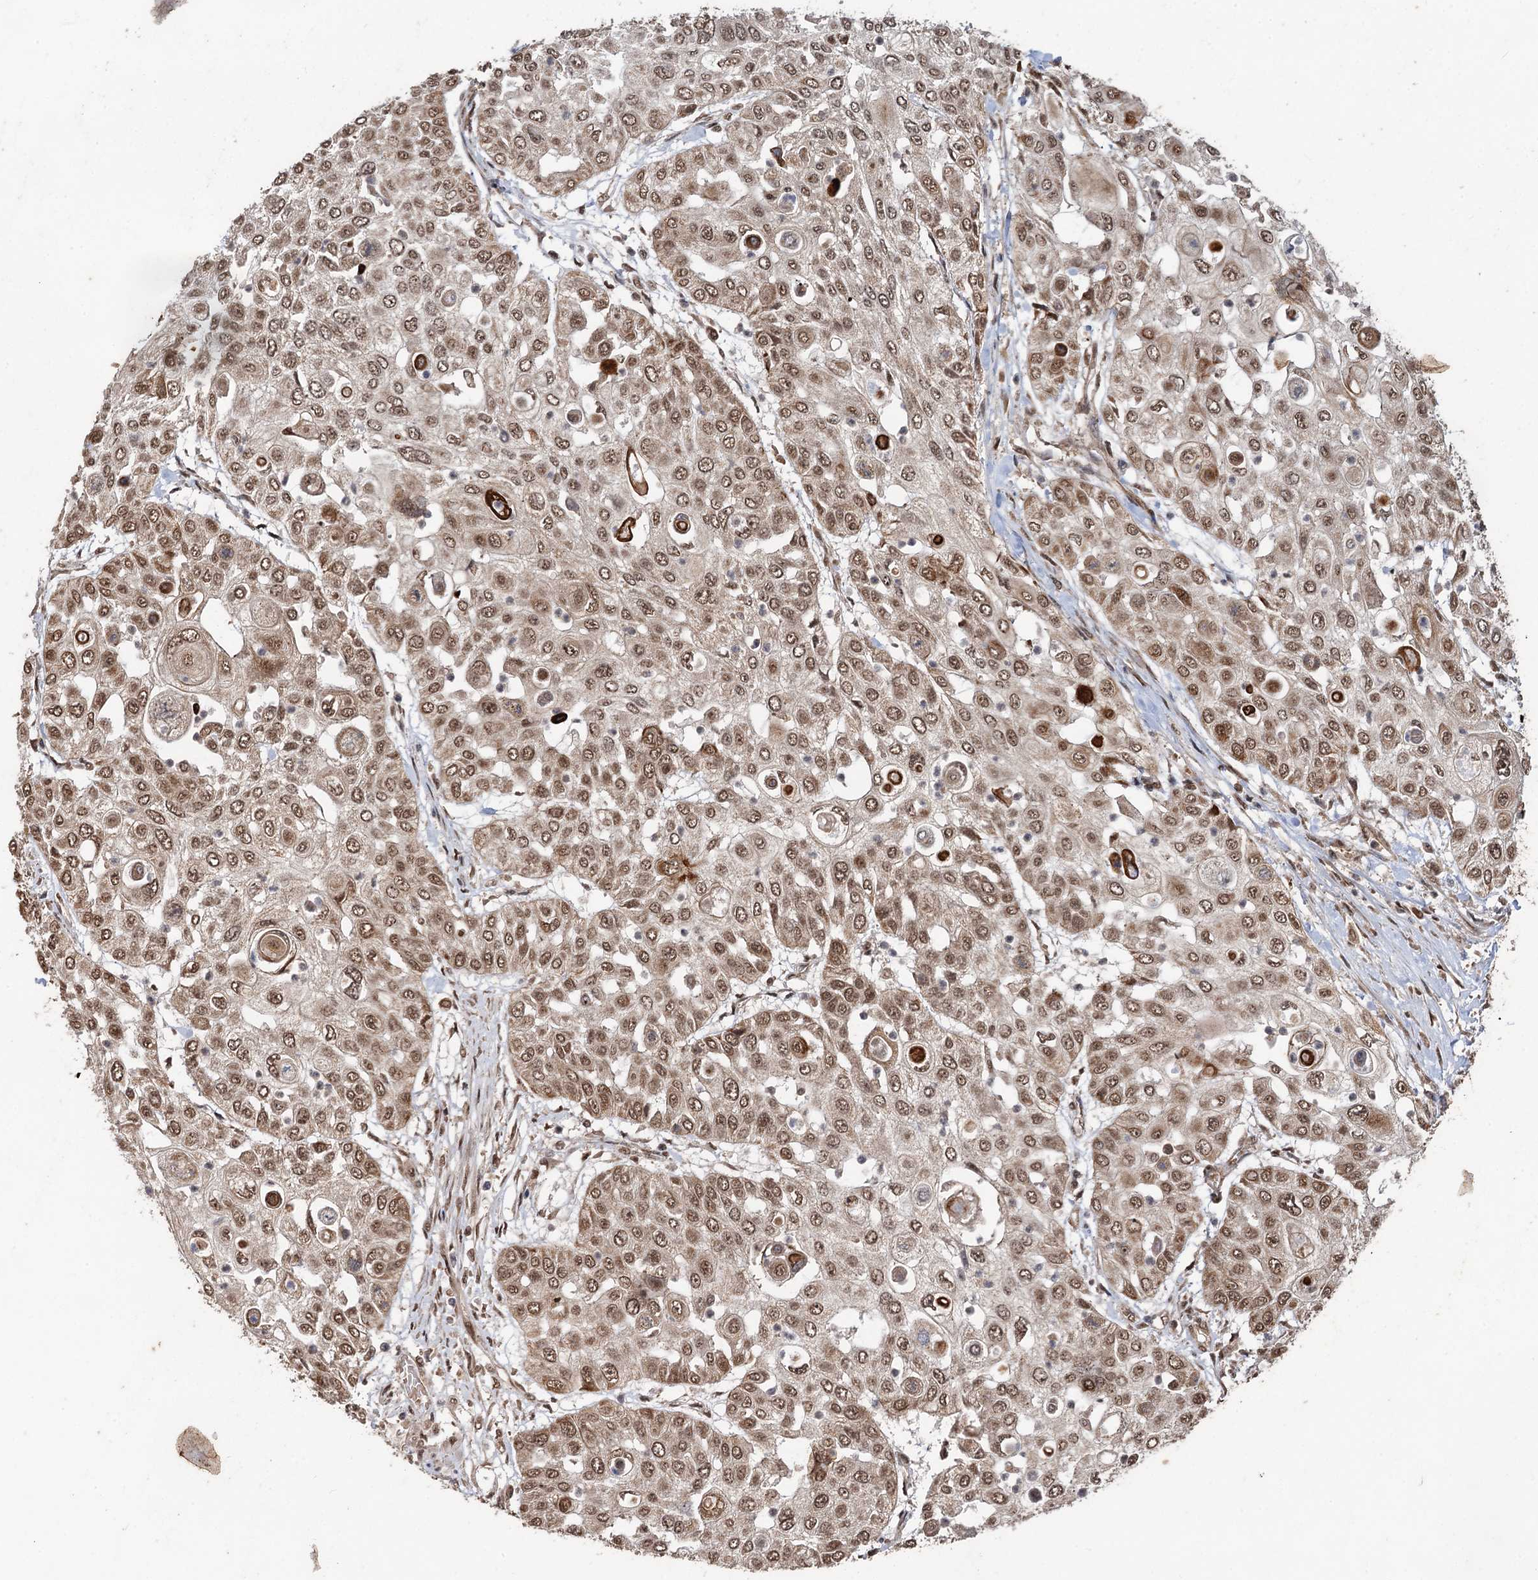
{"staining": {"intensity": "moderate", "quantity": ">75%", "location": "nuclear"}, "tissue": "urothelial cancer", "cell_type": "Tumor cells", "image_type": "cancer", "snomed": [{"axis": "morphology", "description": "Urothelial carcinoma, High grade"}, {"axis": "topography", "description": "Urinary bladder"}], "caption": "Immunohistochemistry micrograph of neoplastic tissue: urothelial cancer stained using immunohistochemistry exhibits medium levels of moderate protein expression localized specifically in the nuclear of tumor cells, appearing as a nuclear brown color.", "gene": "REP15", "patient": {"sex": "female", "age": 79}}